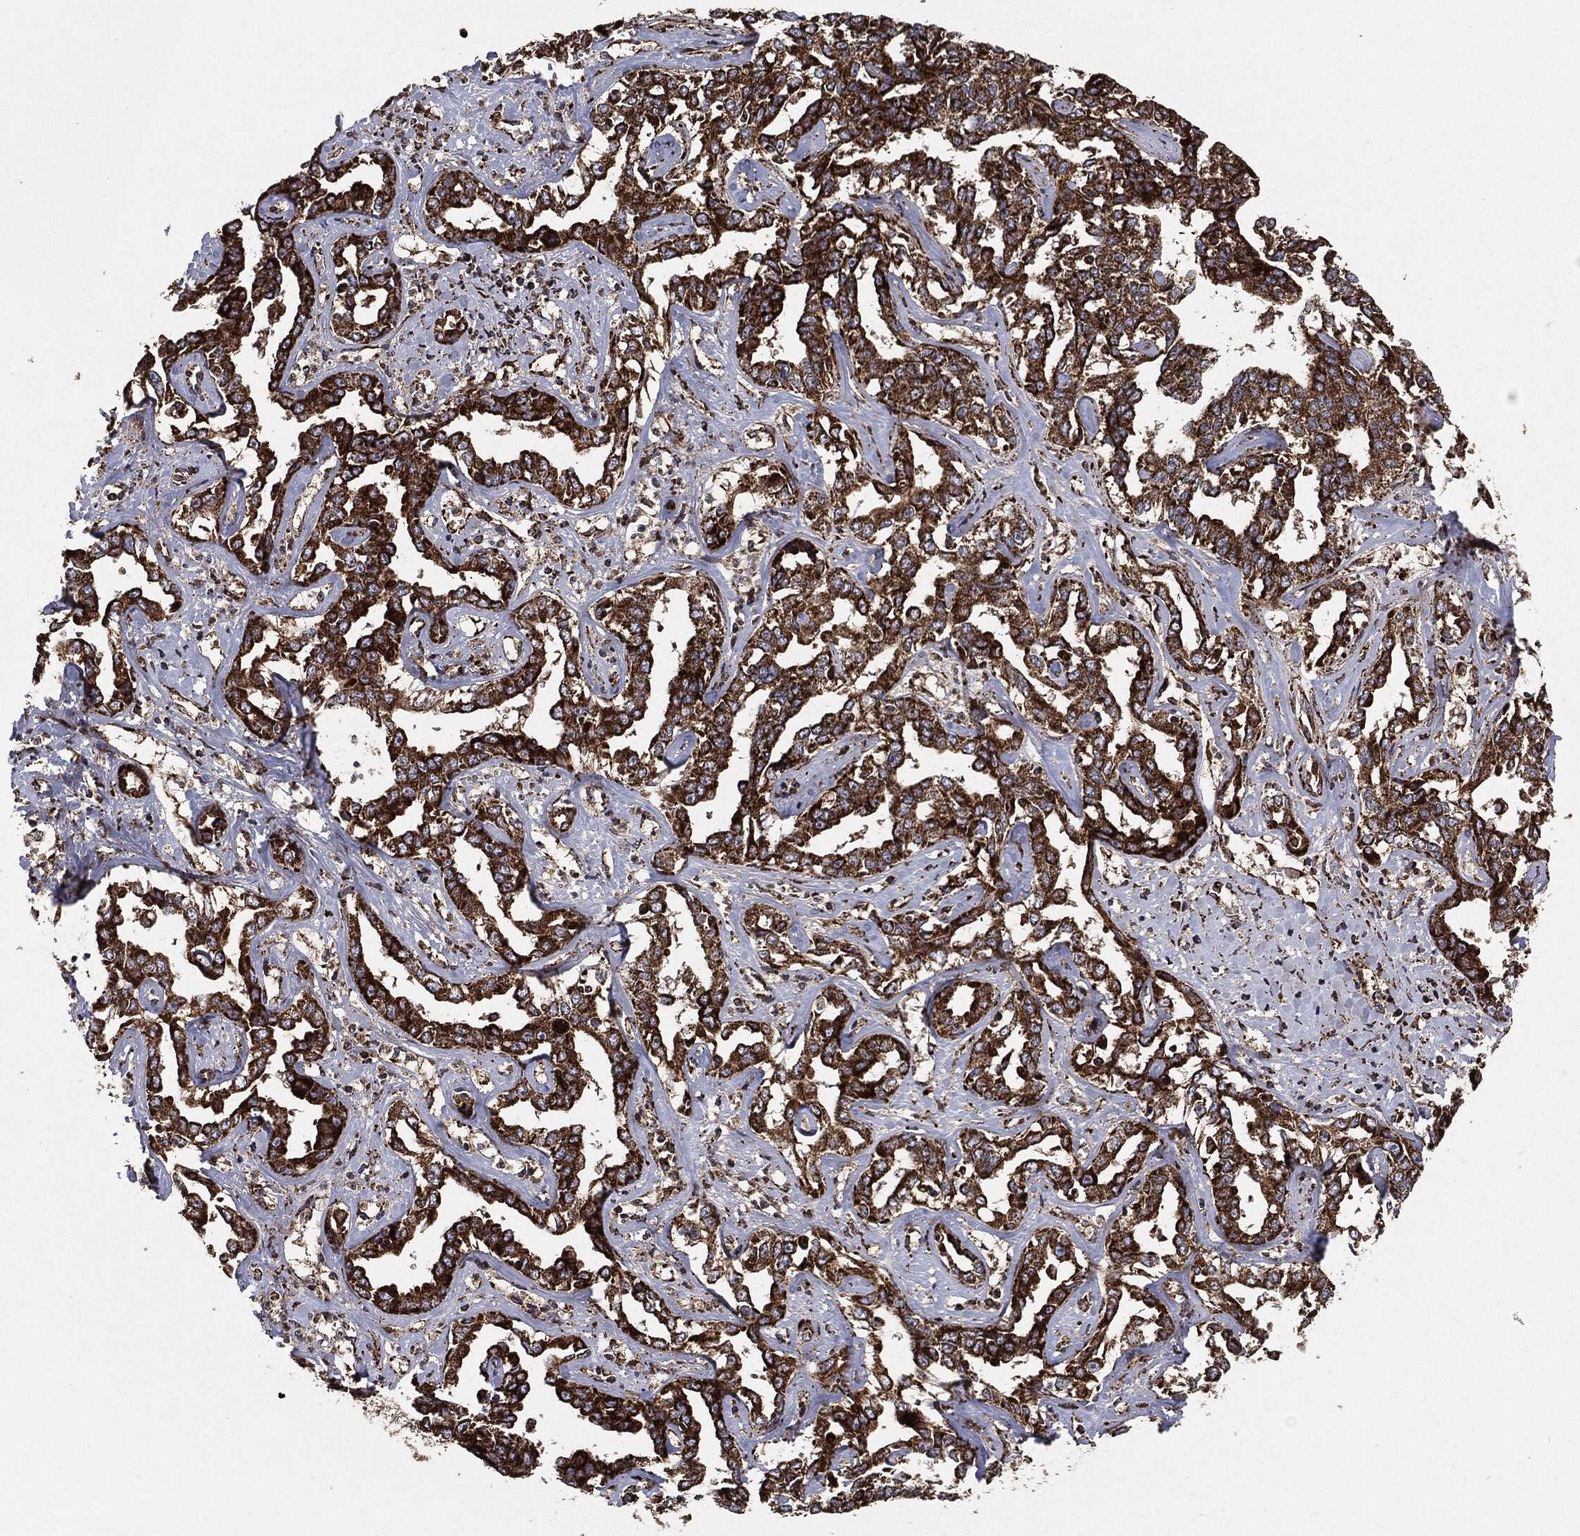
{"staining": {"intensity": "strong", "quantity": ">75%", "location": "cytoplasmic/membranous"}, "tissue": "liver cancer", "cell_type": "Tumor cells", "image_type": "cancer", "snomed": [{"axis": "morphology", "description": "Cholangiocarcinoma"}, {"axis": "topography", "description": "Liver"}], "caption": "Immunohistochemical staining of cholangiocarcinoma (liver) displays high levels of strong cytoplasmic/membranous protein staining in about >75% of tumor cells.", "gene": "MAP2K1", "patient": {"sex": "male", "age": 59}}